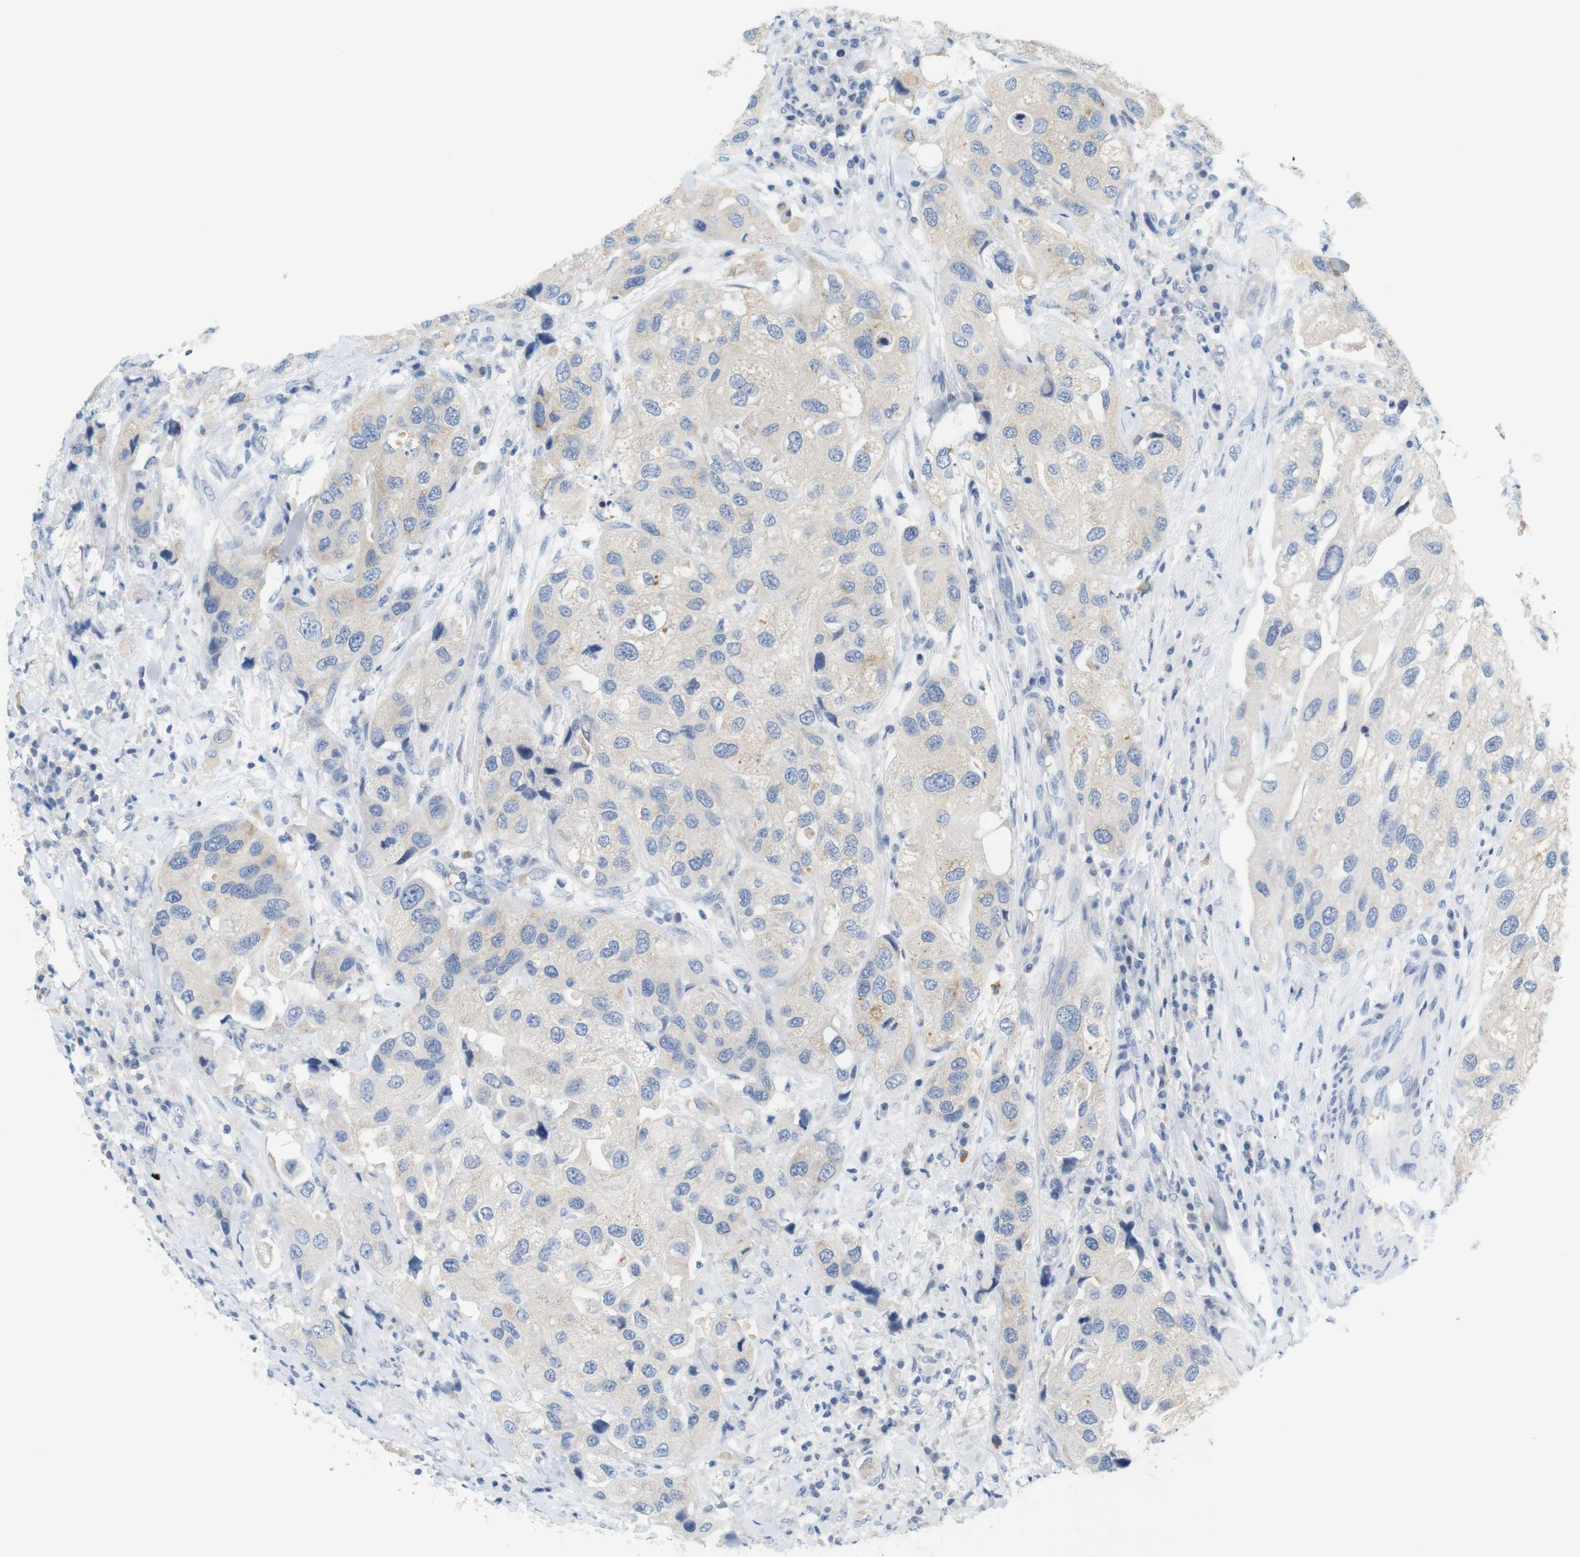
{"staining": {"intensity": "negative", "quantity": "none", "location": "none"}, "tissue": "urothelial cancer", "cell_type": "Tumor cells", "image_type": "cancer", "snomed": [{"axis": "morphology", "description": "Urothelial carcinoma, High grade"}, {"axis": "topography", "description": "Urinary bladder"}], "caption": "Tumor cells show no significant protein expression in urothelial cancer. Brightfield microscopy of immunohistochemistry stained with DAB (3,3'-diaminobenzidine) (brown) and hematoxylin (blue), captured at high magnification.", "gene": "LRRK2", "patient": {"sex": "female", "age": 64}}